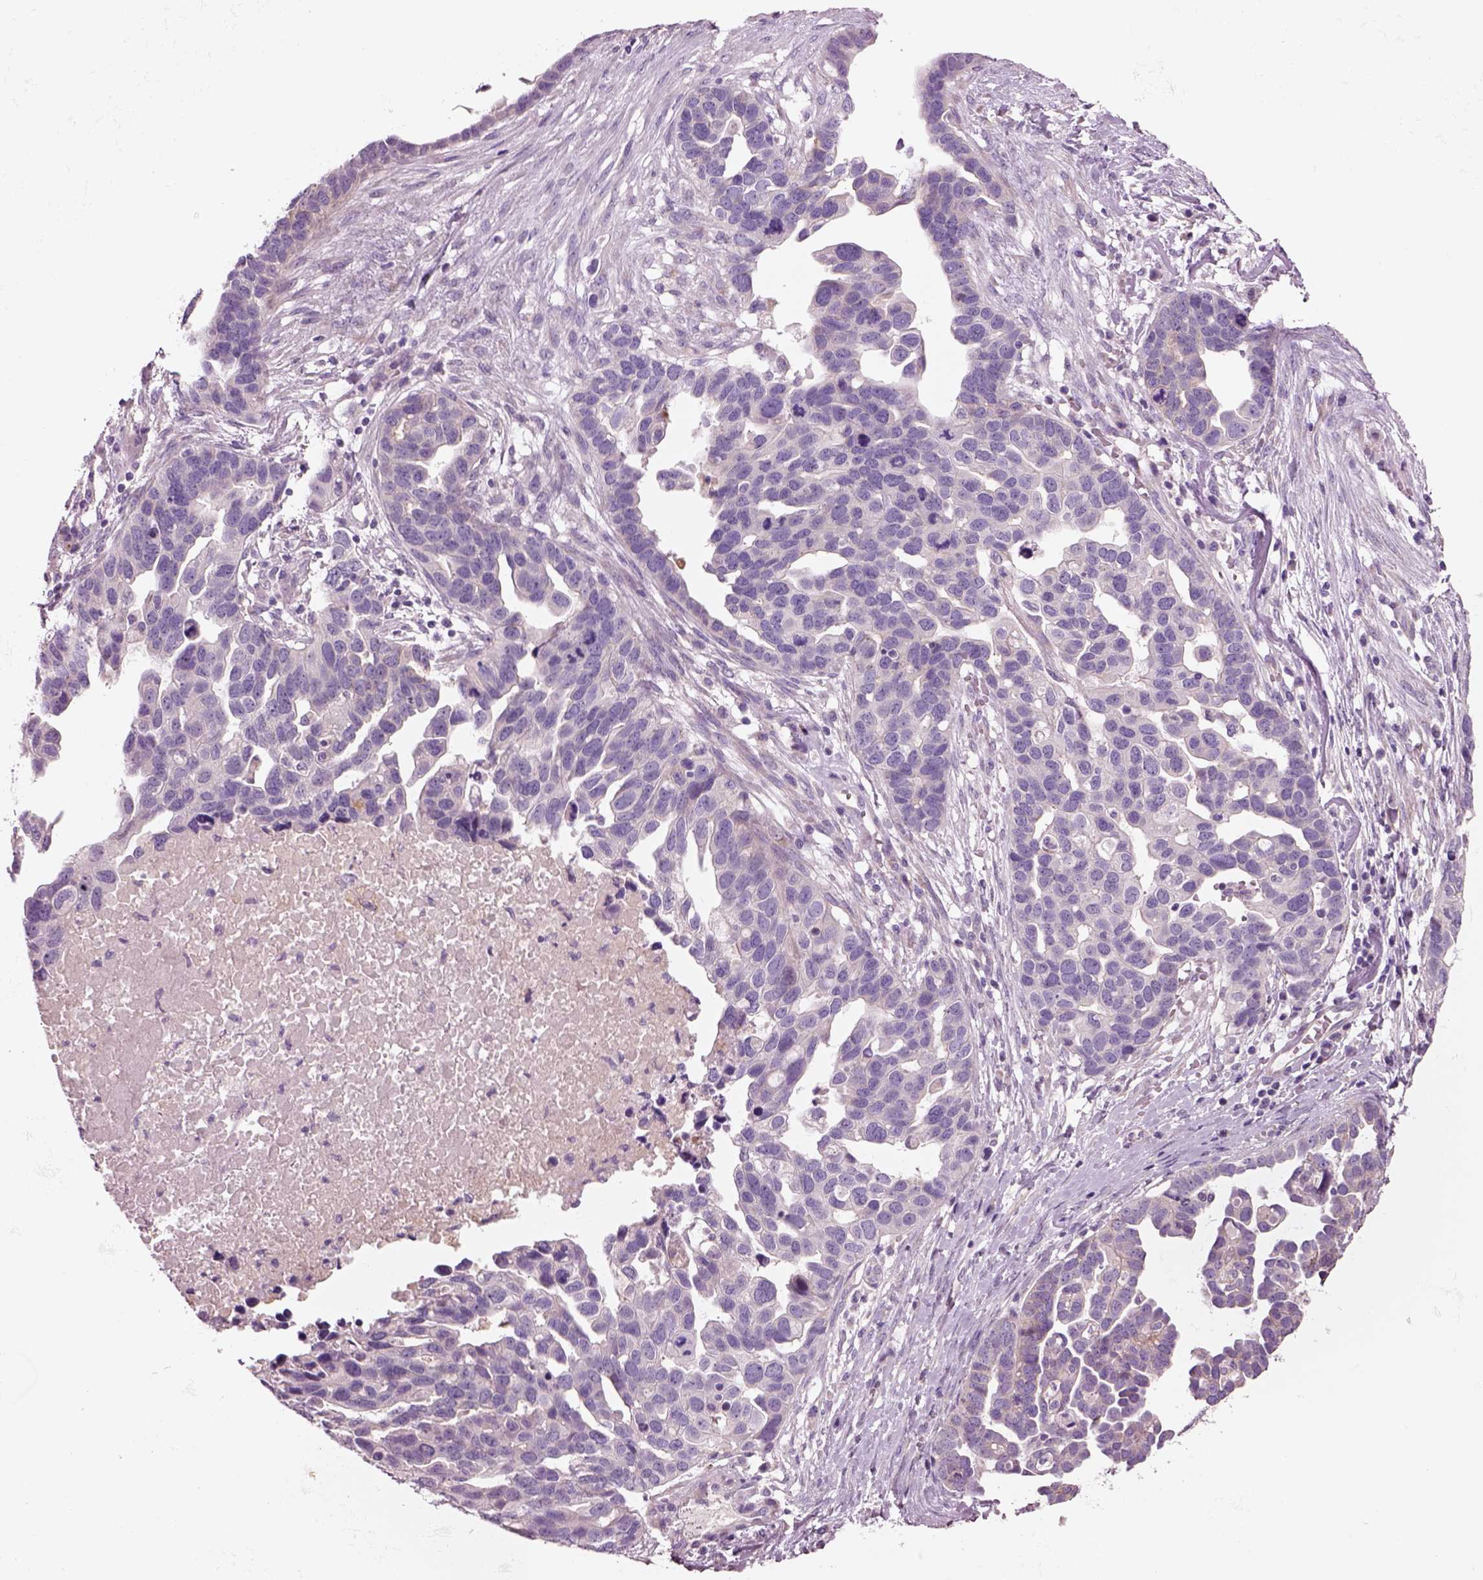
{"staining": {"intensity": "negative", "quantity": "none", "location": "none"}, "tissue": "ovarian cancer", "cell_type": "Tumor cells", "image_type": "cancer", "snomed": [{"axis": "morphology", "description": "Cystadenocarcinoma, serous, NOS"}, {"axis": "topography", "description": "Ovary"}], "caption": "Immunohistochemistry (IHC) image of human ovarian cancer (serous cystadenocarcinoma) stained for a protein (brown), which exhibits no positivity in tumor cells. (DAB IHC, high magnification).", "gene": "PLPP7", "patient": {"sex": "female", "age": 54}}